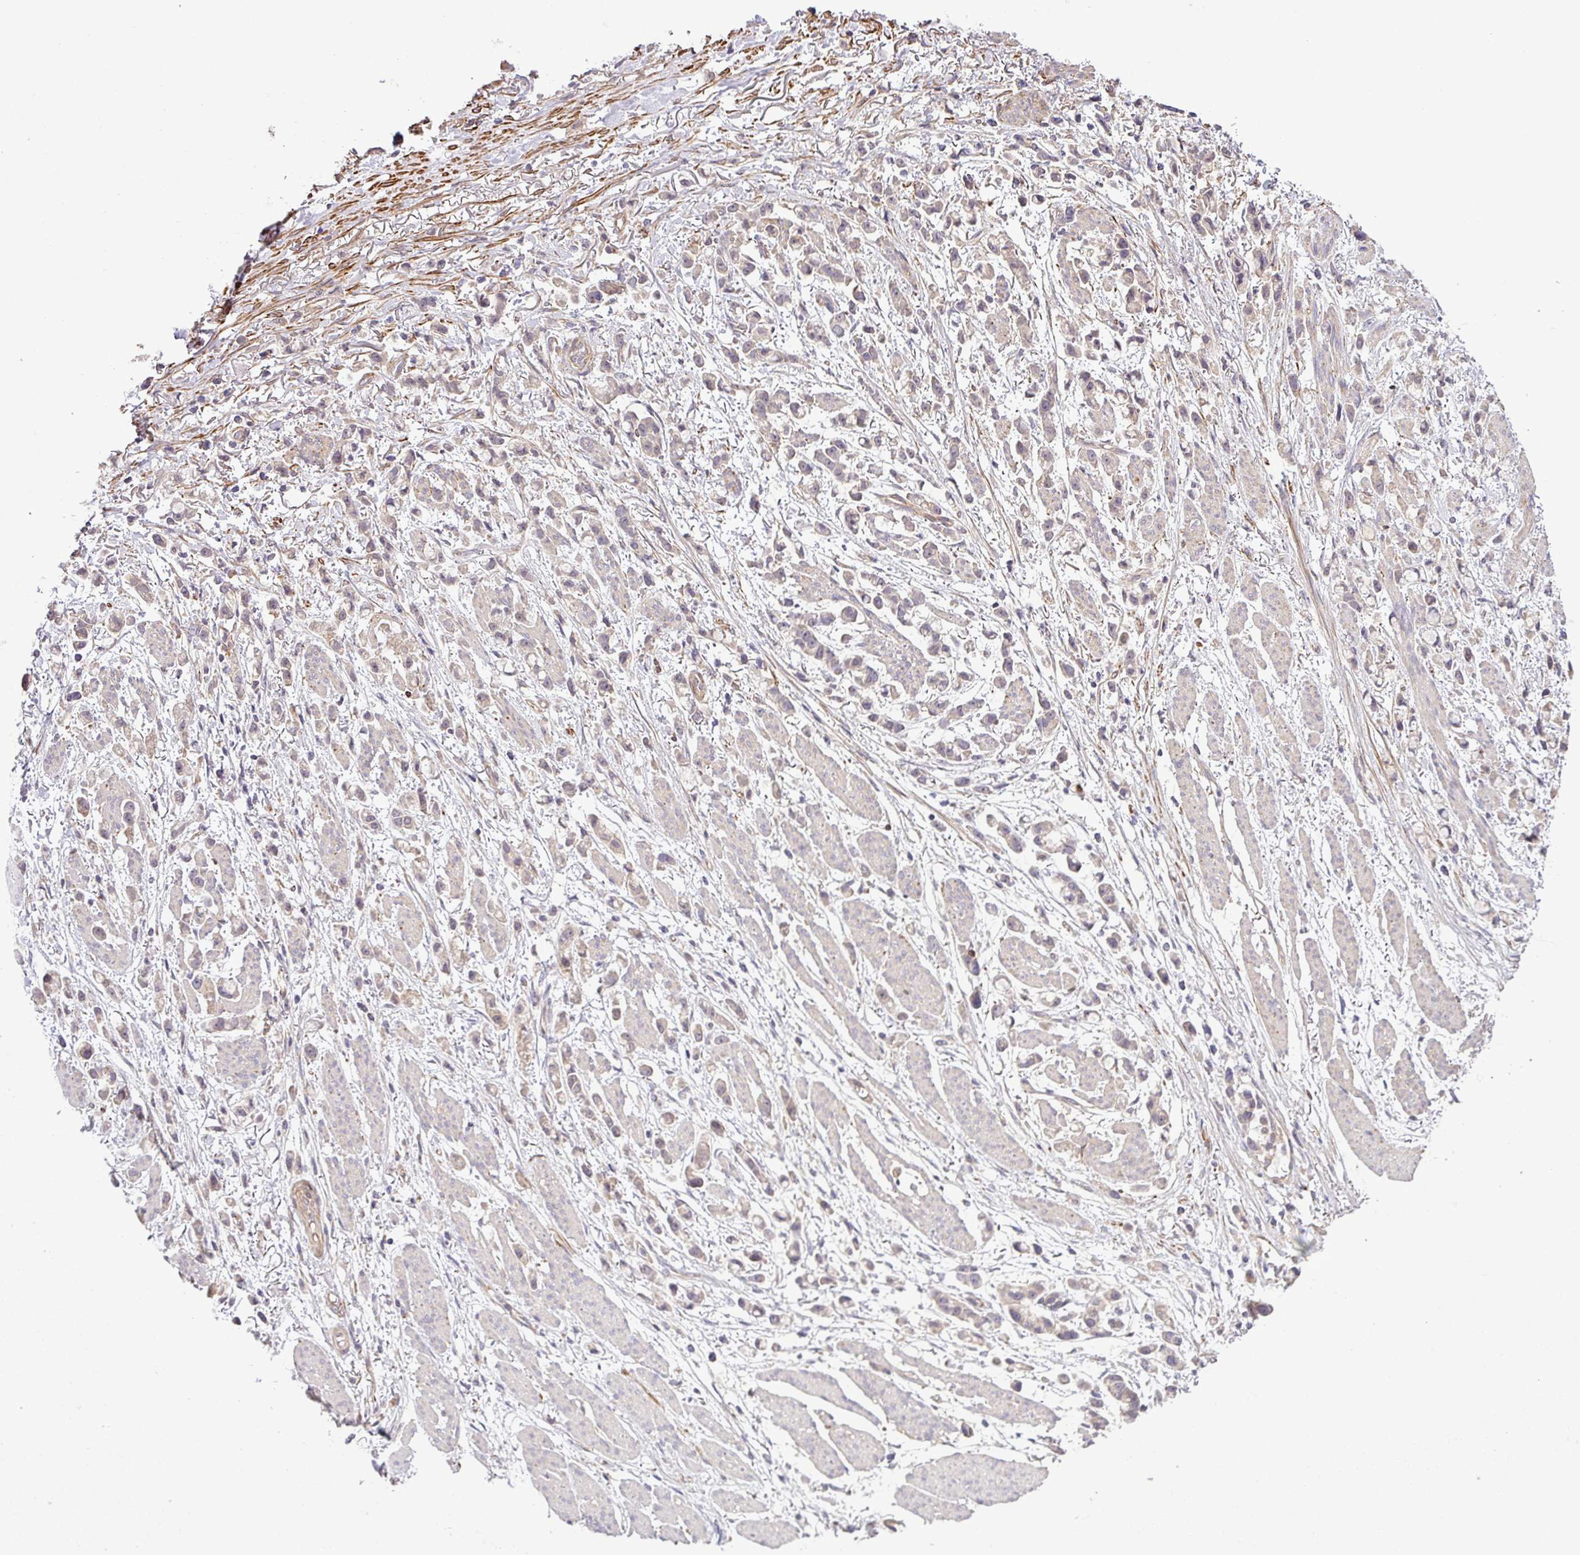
{"staining": {"intensity": "weak", "quantity": "<25%", "location": "cytoplasmic/membranous"}, "tissue": "stomach cancer", "cell_type": "Tumor cells", "image_type": "cancer", "snomed": [{"axis": "morphology", "description": "Adenocarcinoma, NOS"}, {"axis": "topography", "description": "Stomach"}], "caption": "Photomicrograph shows no significant protein positivity in tumor cells of stomach cancer.", "gene": "XIAP", "patient": {"sex": "female", "age": 81}}